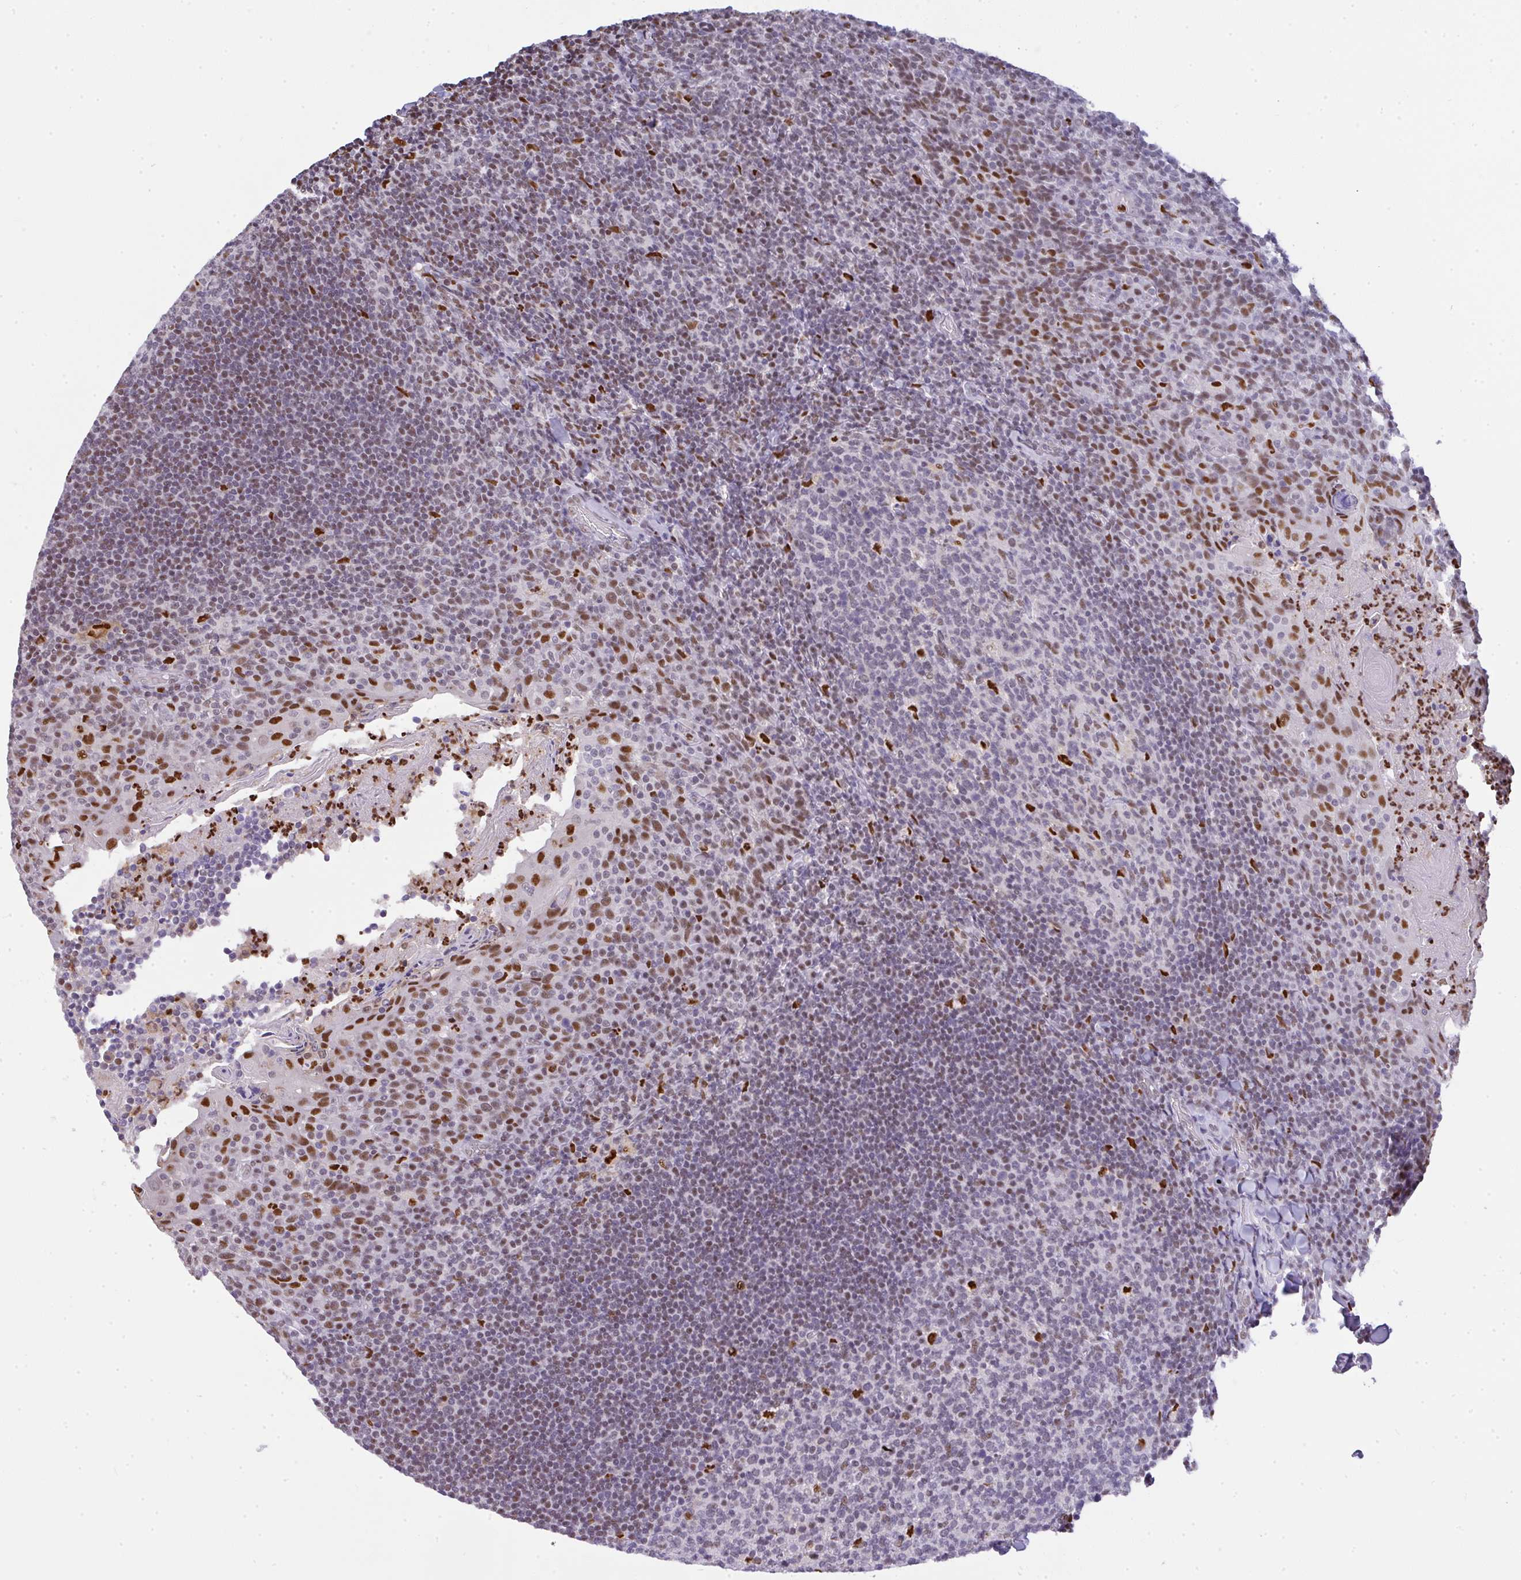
{"staining": {"intensity": "strong", "quantity": "<25%", "location": "nuclear"}, "tissue": "tonsil", "cell_type": "Germinal center cells", "image_type": "normal", "snomed": [{"axis": "morphology", "description": "Normal tissue, NOS"}, {"axis": "topography", "description": "Tonsil"}], "caption": "Immunohistochemistry (DAB) staining of benign tonsil reveals strong nuclear protein expression in approximately <25% of germinal center cells. (DAB (3,3'-diaminobenzidine) IHC, brown staining for protein, blue staining for nuclei).", "gene": "BBX", "patient": {"sex": "female", "age": 10}}